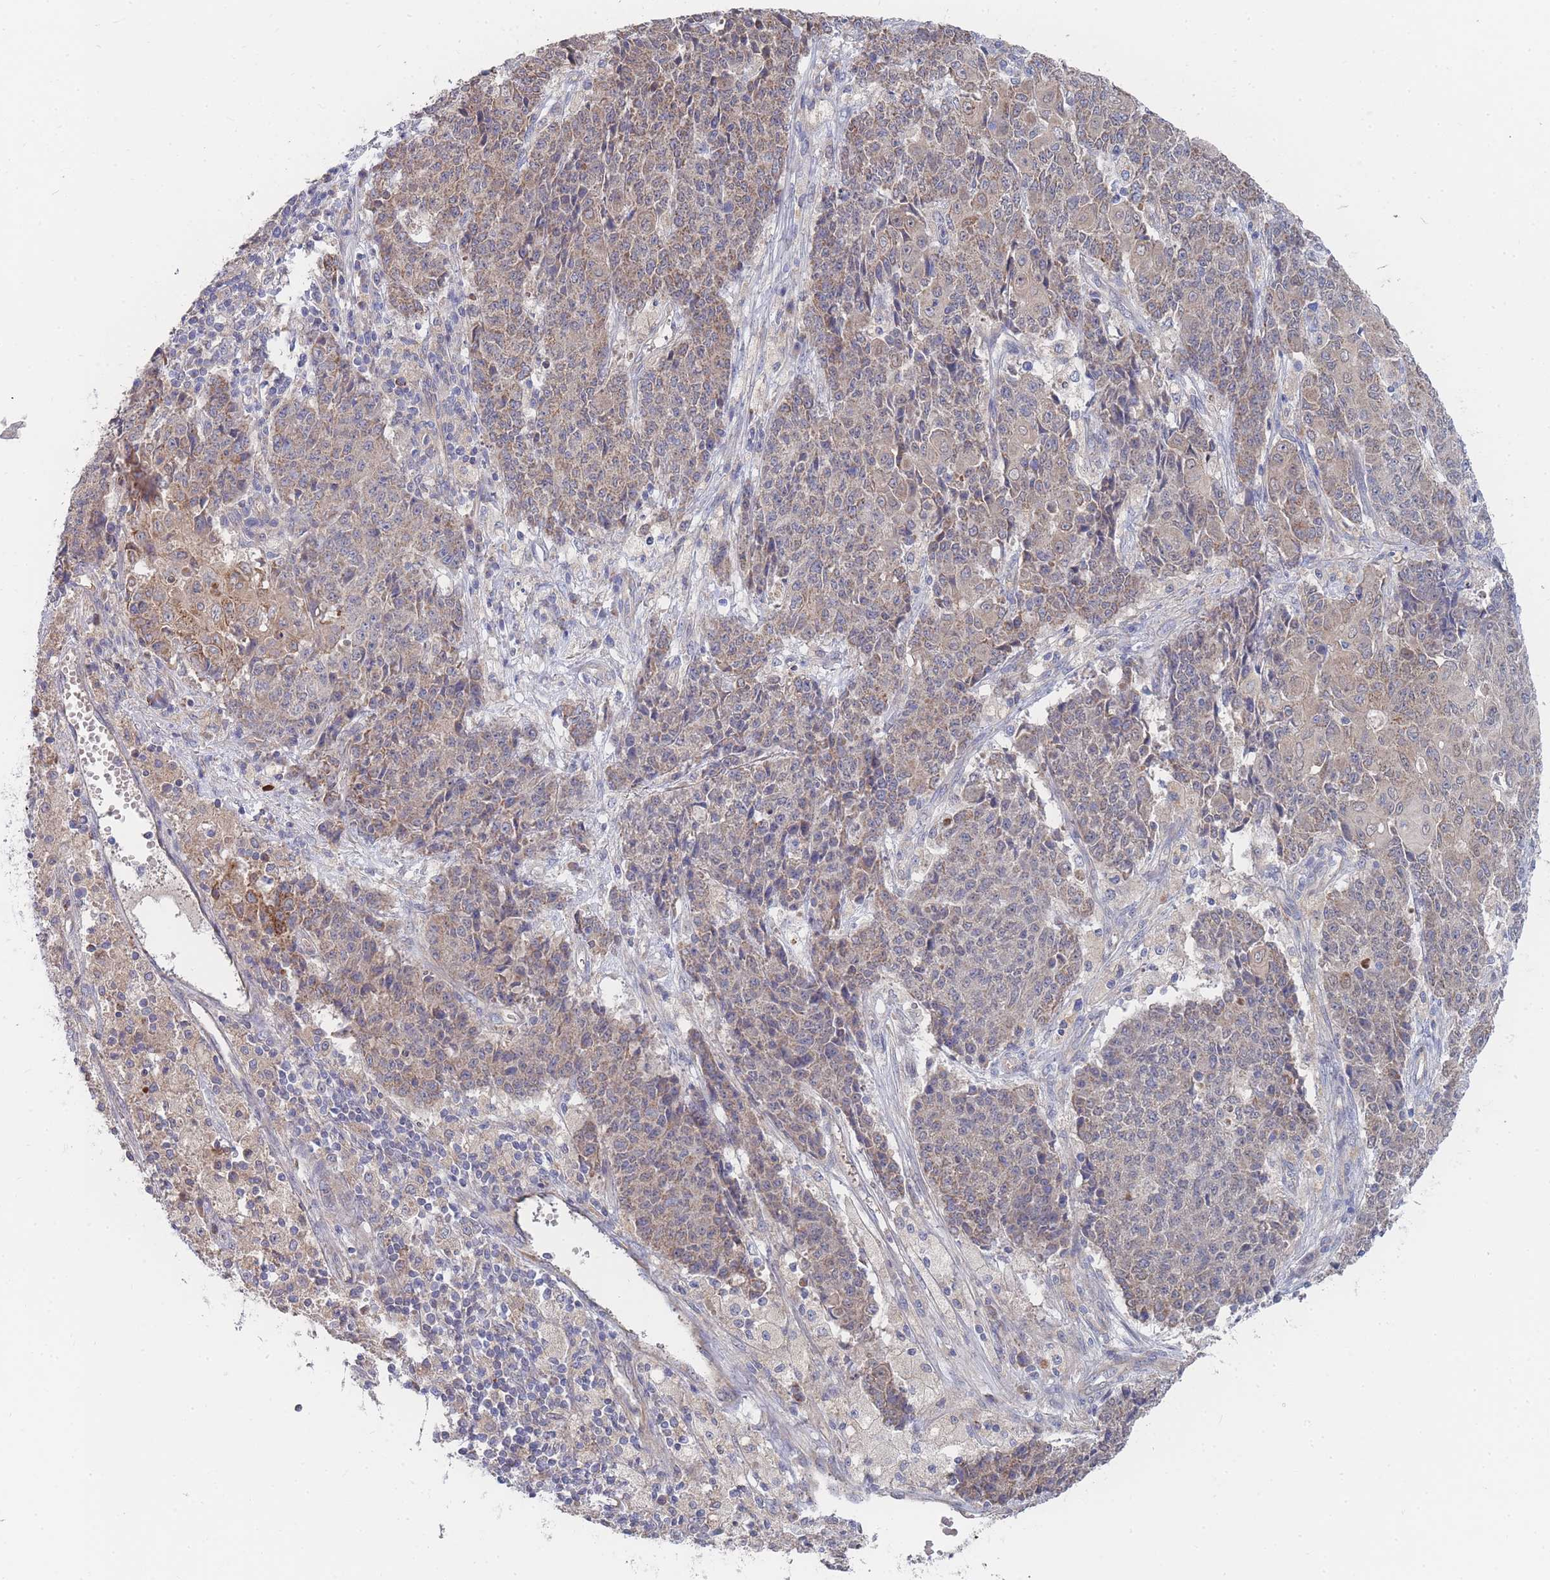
{"staining": {"intensity": "moderate", "quantity": "25%-75%", "location": "cytoplasmic/membranous"}, "tissue": "ovarian cancer", "cell_type": "Tumor cells", "image_type": "cancer", "snomed": [{"axis": "morphology", "description": "Carcinoma, endometroid"}, {"axis": "topography", "description": "Ovary"}], "caption": "Immunohistochemistry of human endometroid carcinoma (ovarian) reveals medium levels of moderate cytoplasmic/membranous expression in approximately 25%-75% of tumor cells.", "gene": "NUB1", "patient": {"sex": "female", "age": 42}}